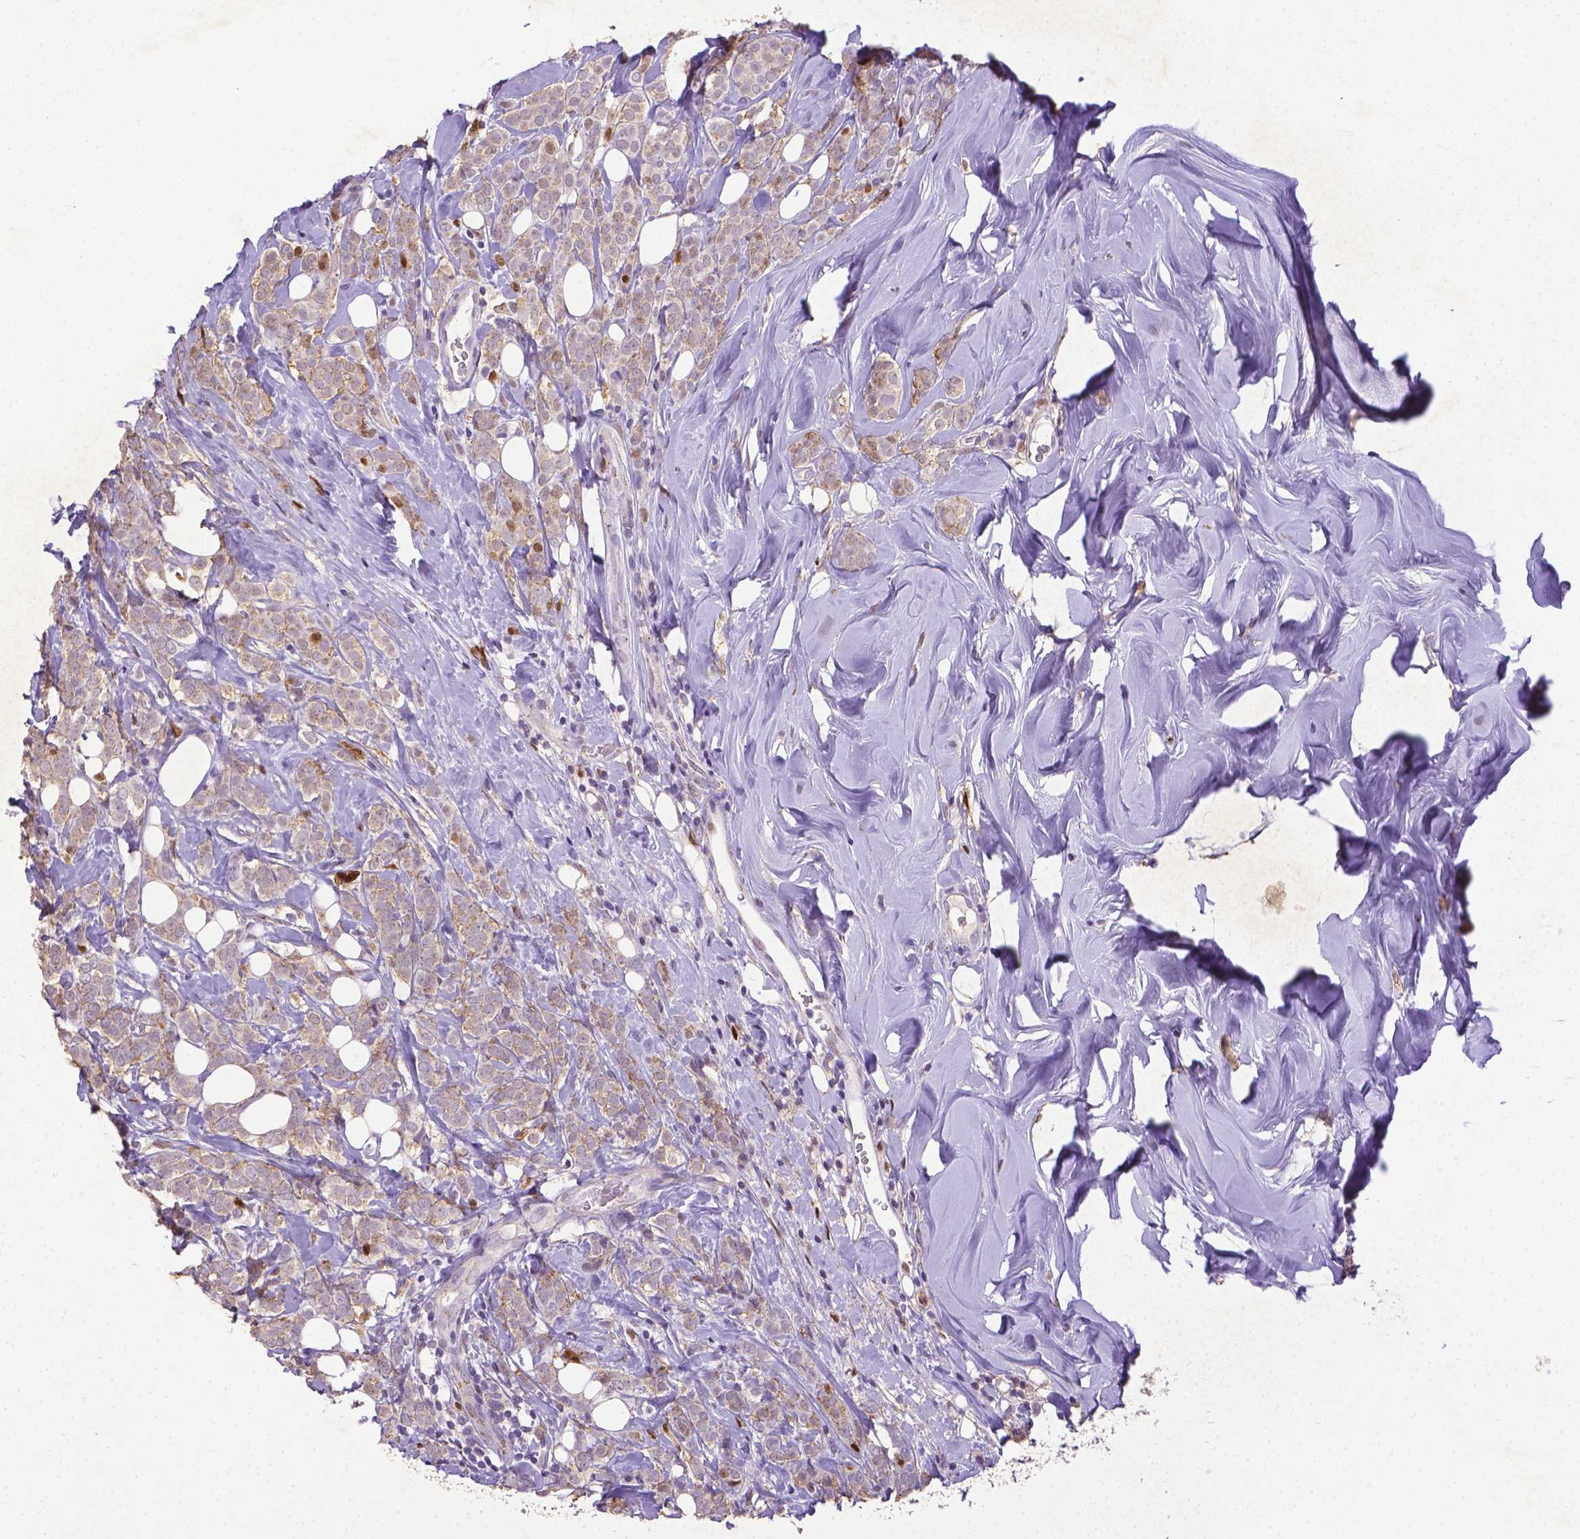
{"staining": {"intensity": "moderate", "quantity": "<25%", "location": "cytoplasmic/membranous,nuclear"}, "tissue": "breast cancer", "cell_type": "Tumor cells", "image_type": "cancer", "snomed": [{"axis": "morphology", "description": "Lobular carcinoma"}, {"axis": "topography", "description": "Breast"}], "caption": "High-power microscopy captured an immunohistochemistry photomicrograph of breast cancer (lobular carcinoma), revealing moderate cytoplasmic/membranous and nuclear staining in approximately <25% of tumor cells. (brown staining indicates protein expression, while blue staining denotes nuclei).", "gene": "CDKN1A", "patient": {"sex": "female", "age": 49}}